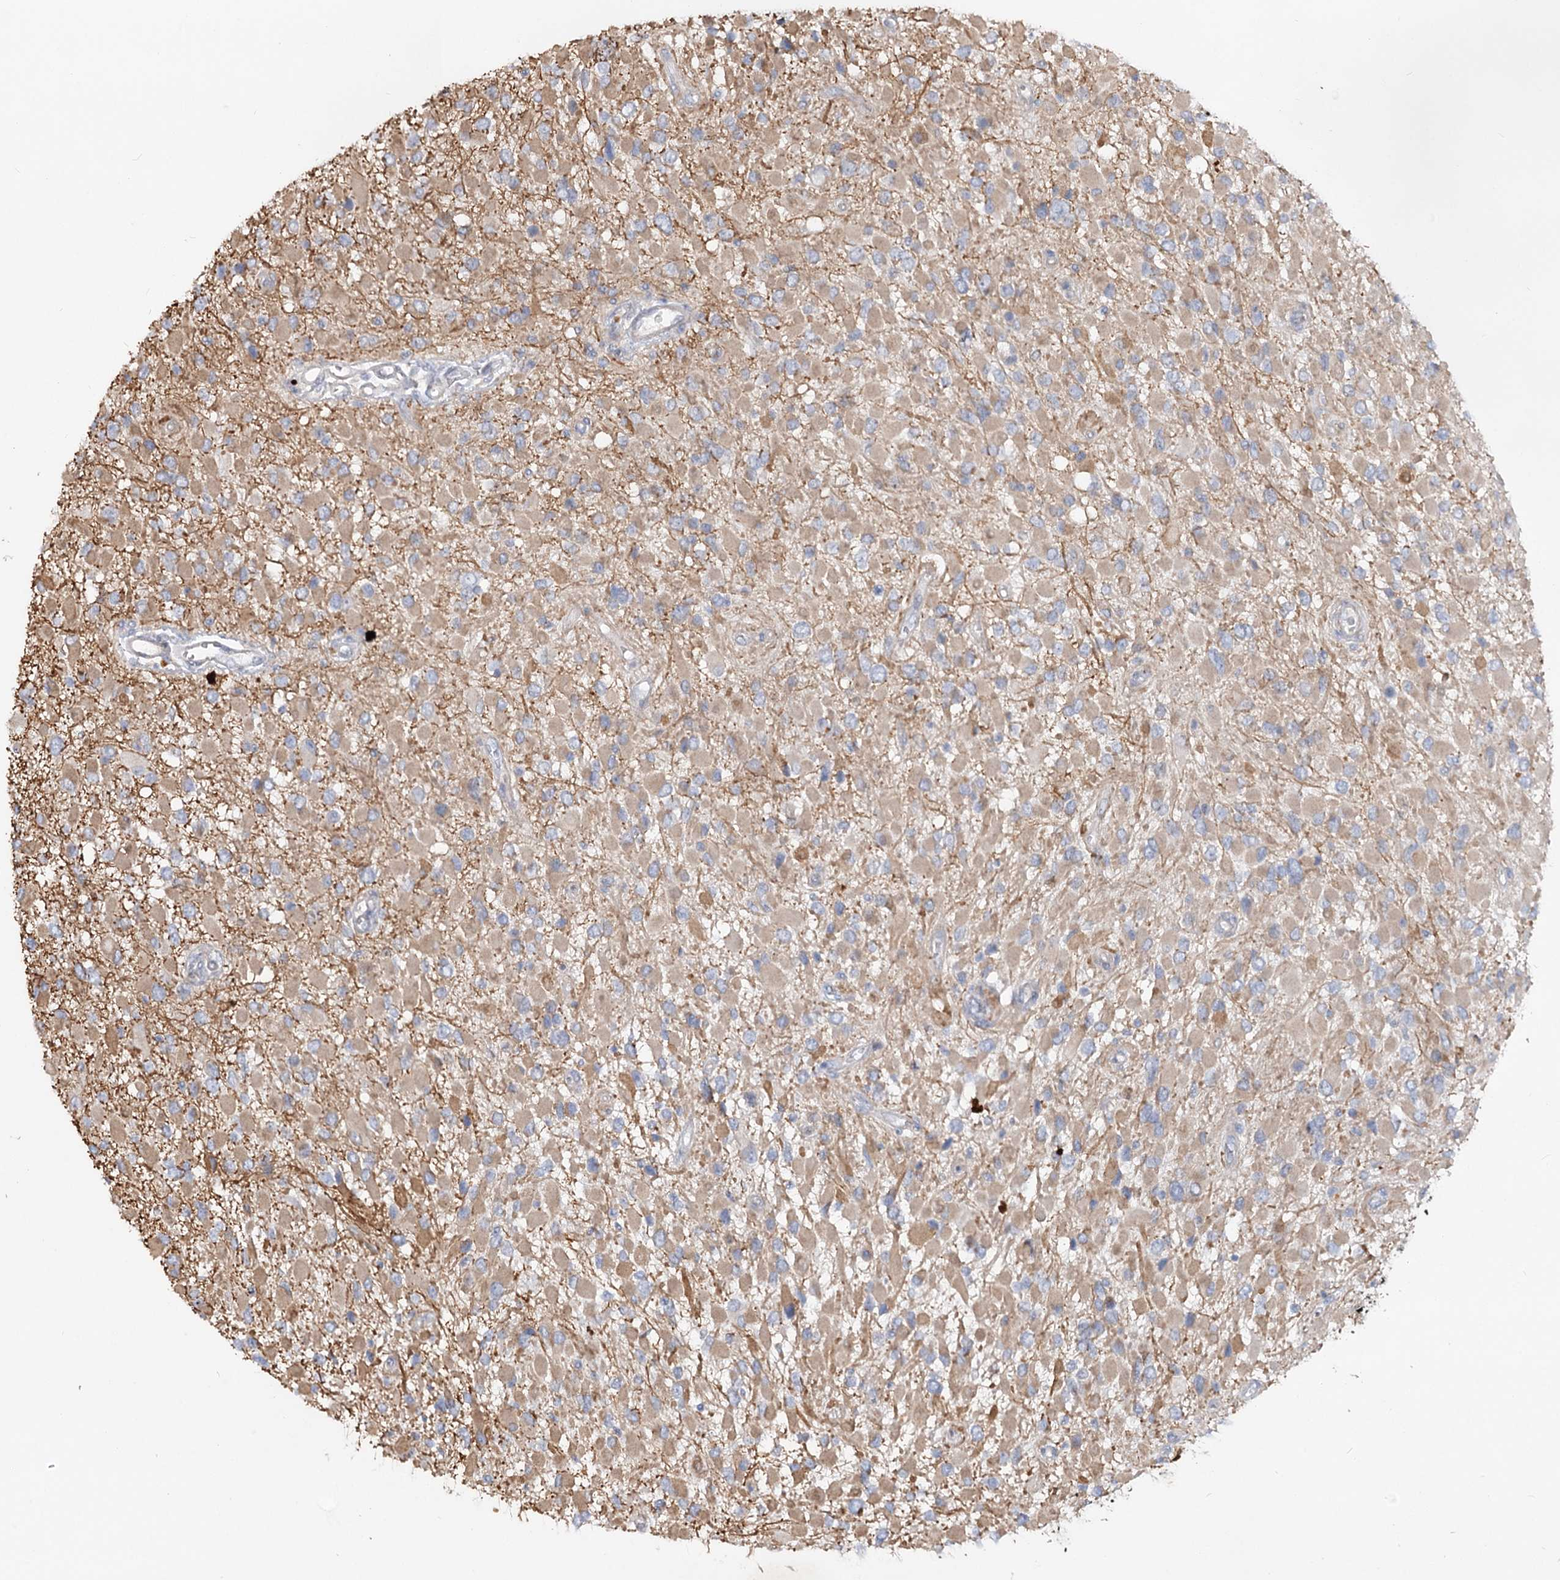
{"staining": {"intensity": "weak", "quantity": ">75%", "location": "cytoplasmic/membranous"}, "tissue": "glioma", "cell_type": "Tumor cells", "image_type": "cancer", "snomed": [{"axis": "morphology", "description": "Glioma, malignant, High grade"}, {"axis": "topography", "description": "Brain"}], "caption": "Human glioma stained with a brown dye displays weak cytoplasmic/membranous positive positivity in about >75% of tumor cells.", "gene": "SCN11A", "patient": {"sex": "male", "age": 53}}